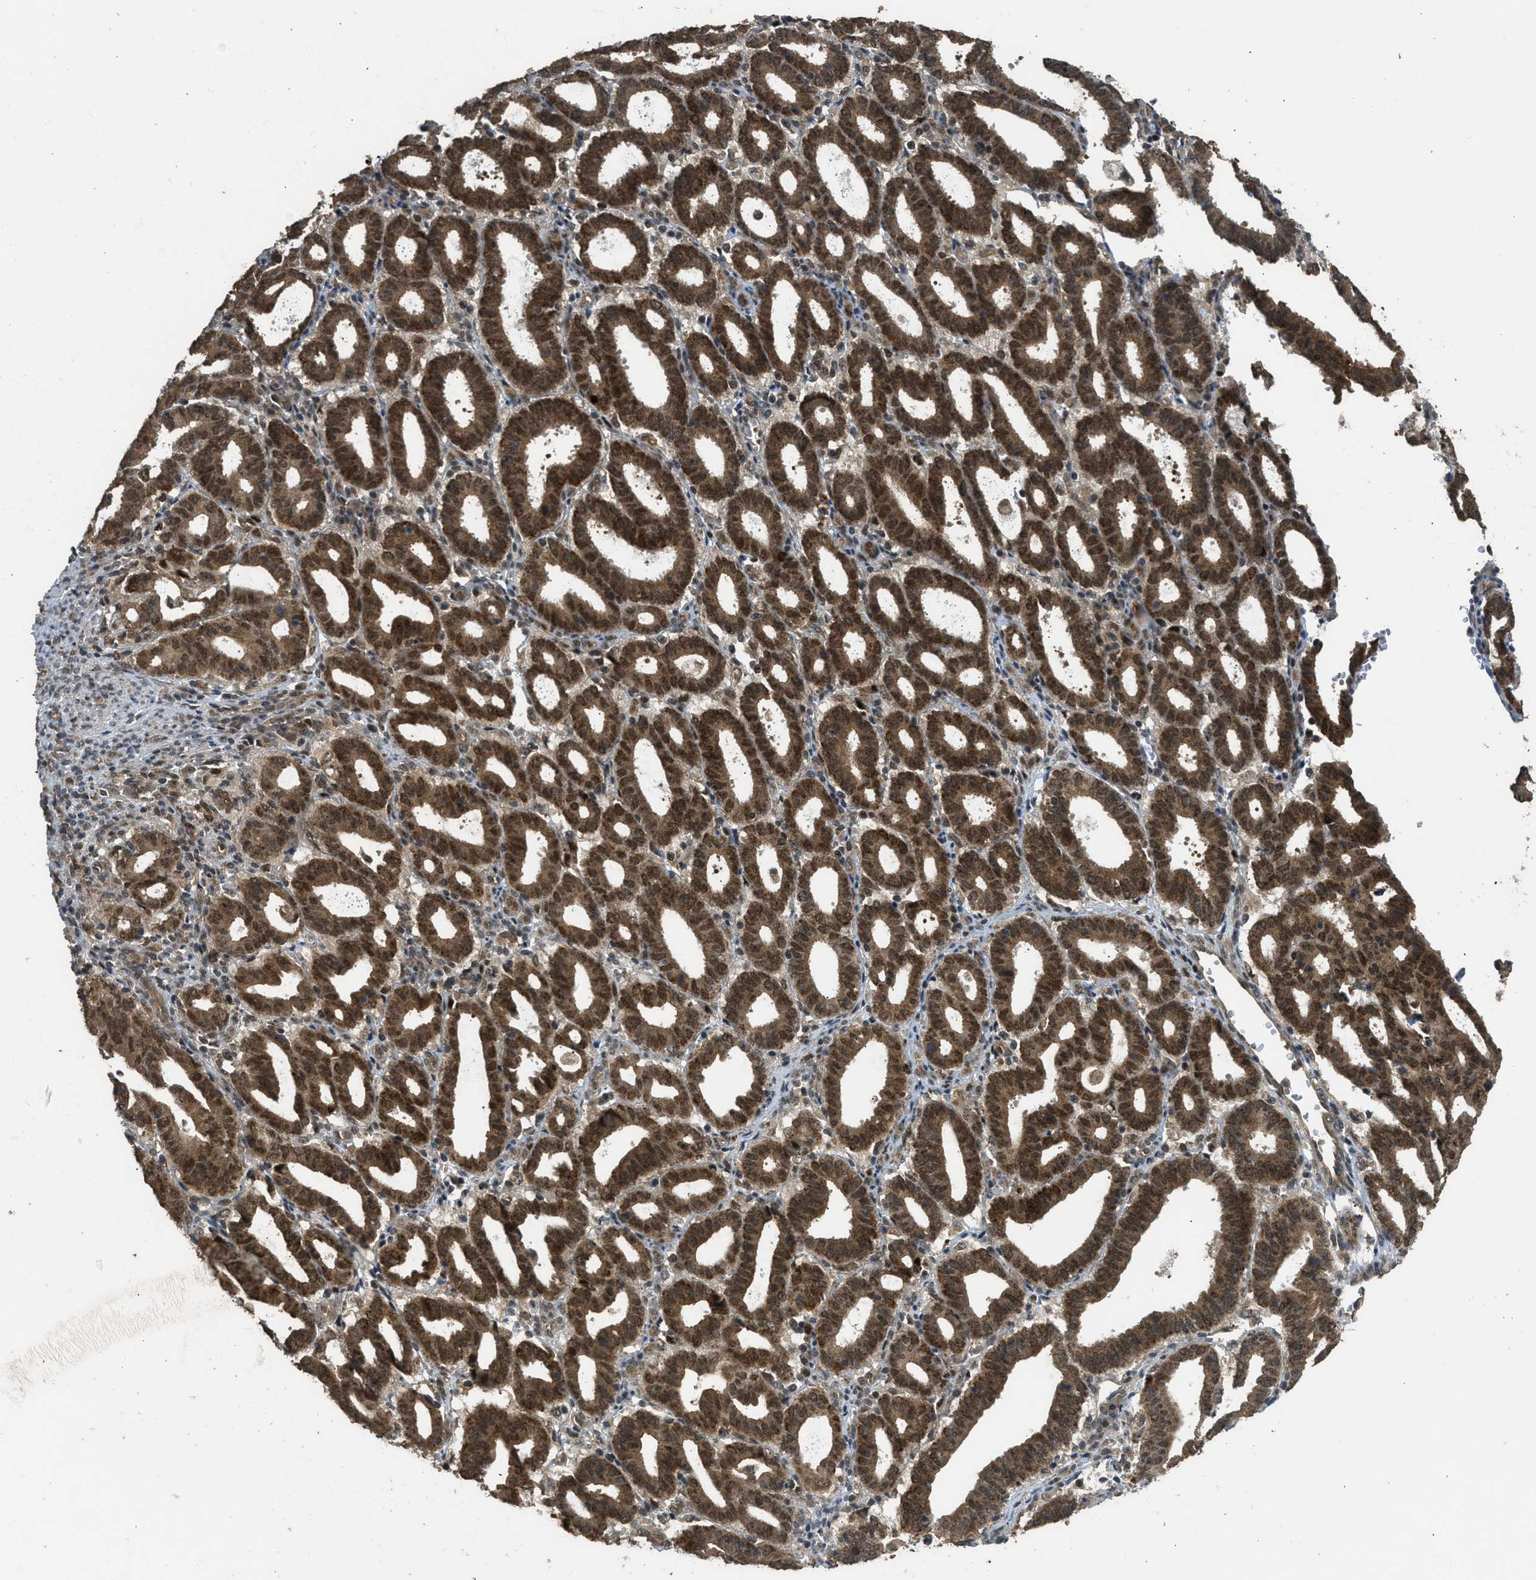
{"staining": {"intensity": "strong", "quantity": ">75%", "location": "cytoplasmic/membranous,nuclear"}, "tissue": "endometrial cancer", "cell_type": "Tumor cells", "image_type": "cancer", "snomed": [{"axis": "morphology", "description": "Adenocarcinoma, NOS"}, {"axis": "topography", "description": "Uterus"}], "caption": "Immunohistochemistry photomicrograph of endometrial cancer (adenocarcinoma) stained for a protein (brown), which demonstrates high levels of strong cytoplasmic/membranous and nuclear expression in about >75% of tumor cells.", "gene": "GET1", "patient": {"sex": "female", "age": 83}}